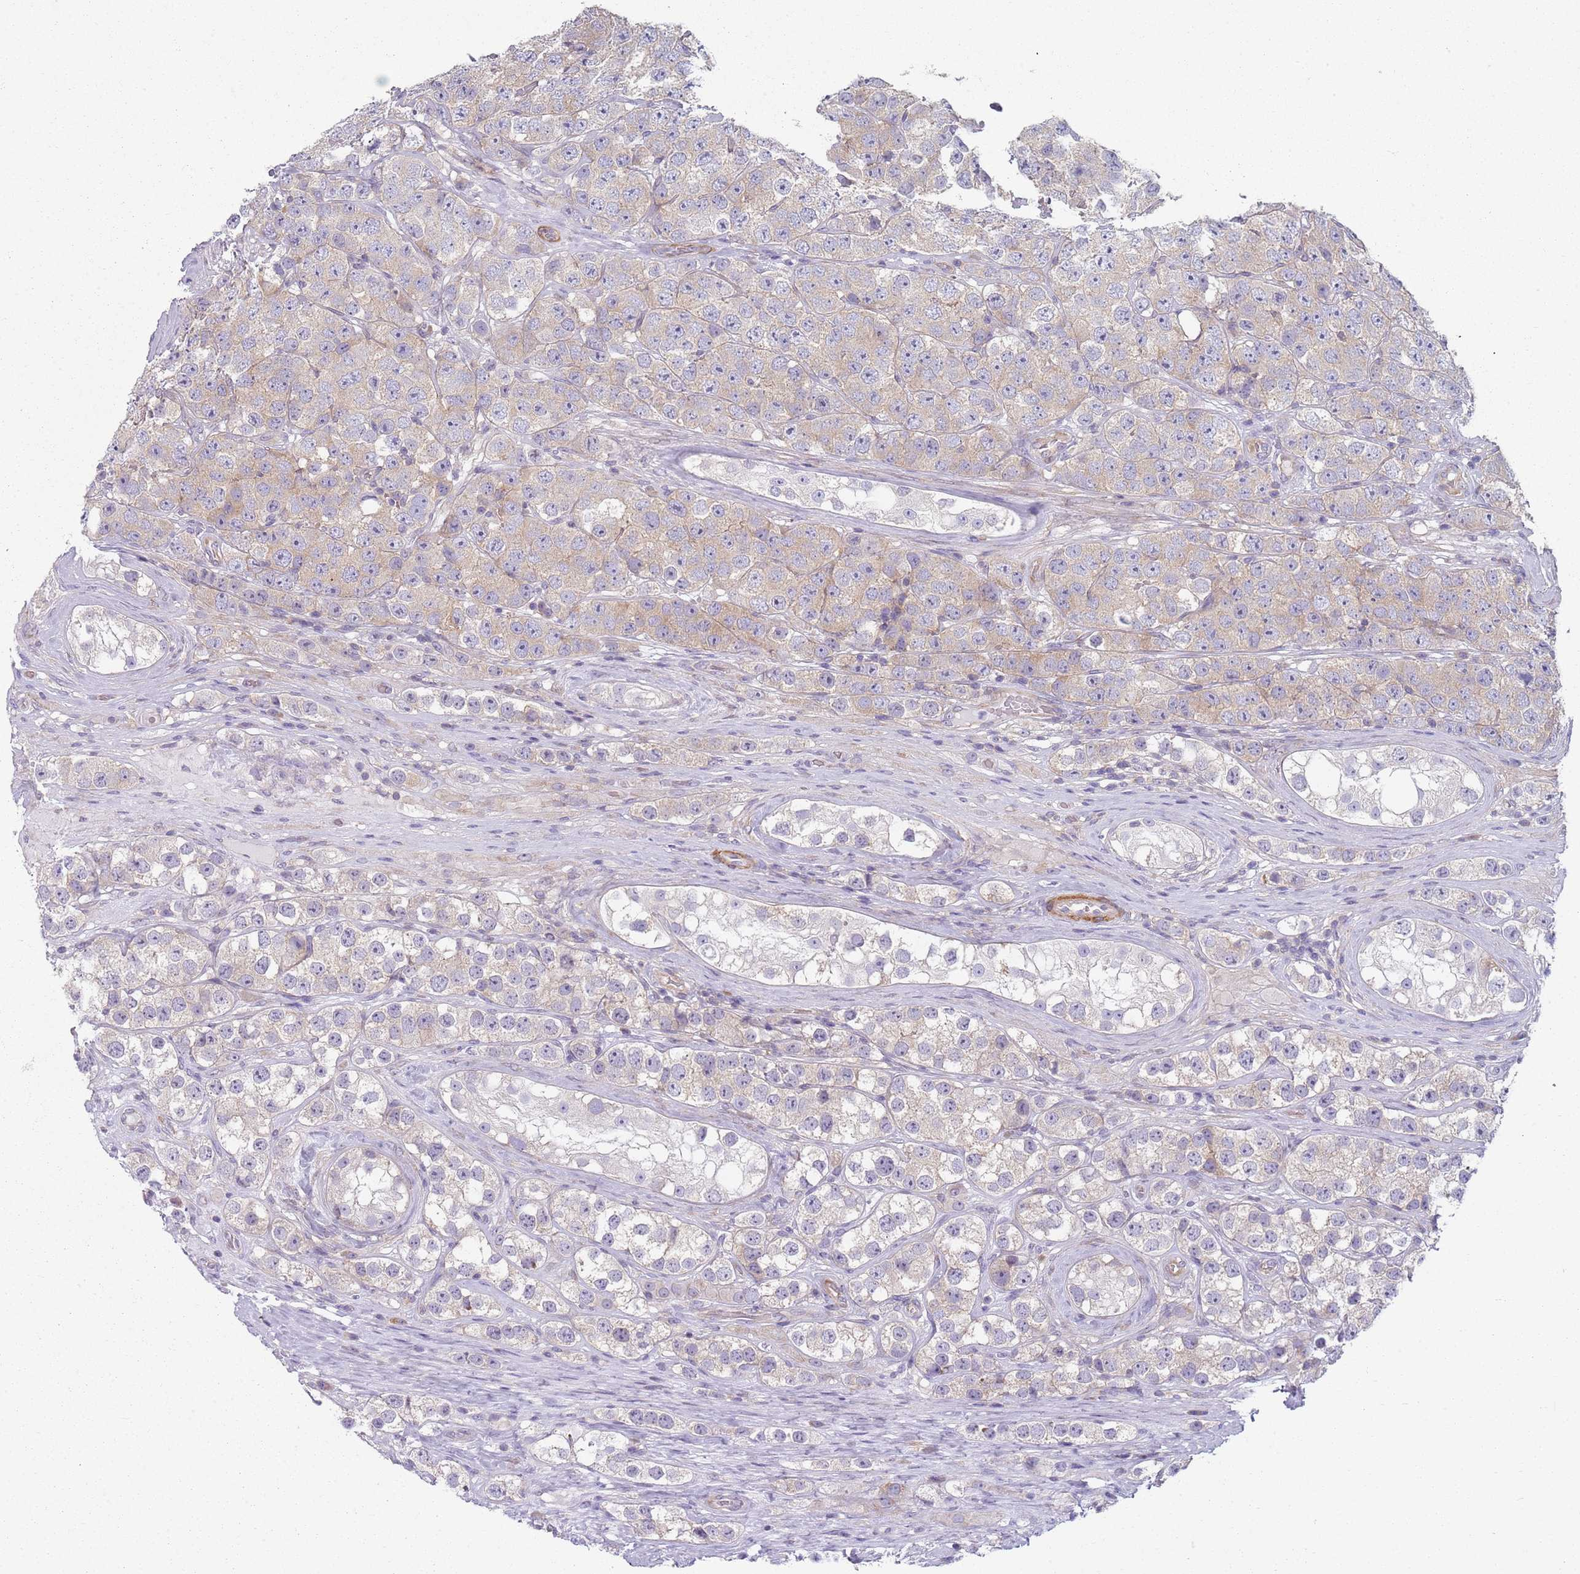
{"staining": {"intensity": "weak", "quantity": "25%-75%", "location": "cytoplasmic/membranous"}, "tissue": "testis cancer", "cell_type": "Tumor cells", "image_type": "cancer", "snomed": [{"axis": "morphology", "description": "Seminoma, NOS"}, {"axis": "topography", "description": "Testis"}], "caption": "This is a histology image of immunohistochemistry staining of testis cancer (seminoma), which shows weak expression in the cytoplasmic/membranous of tumor cells.", "gene": "SLC26A6", "patient": {"sex": "male", "age": 28}}